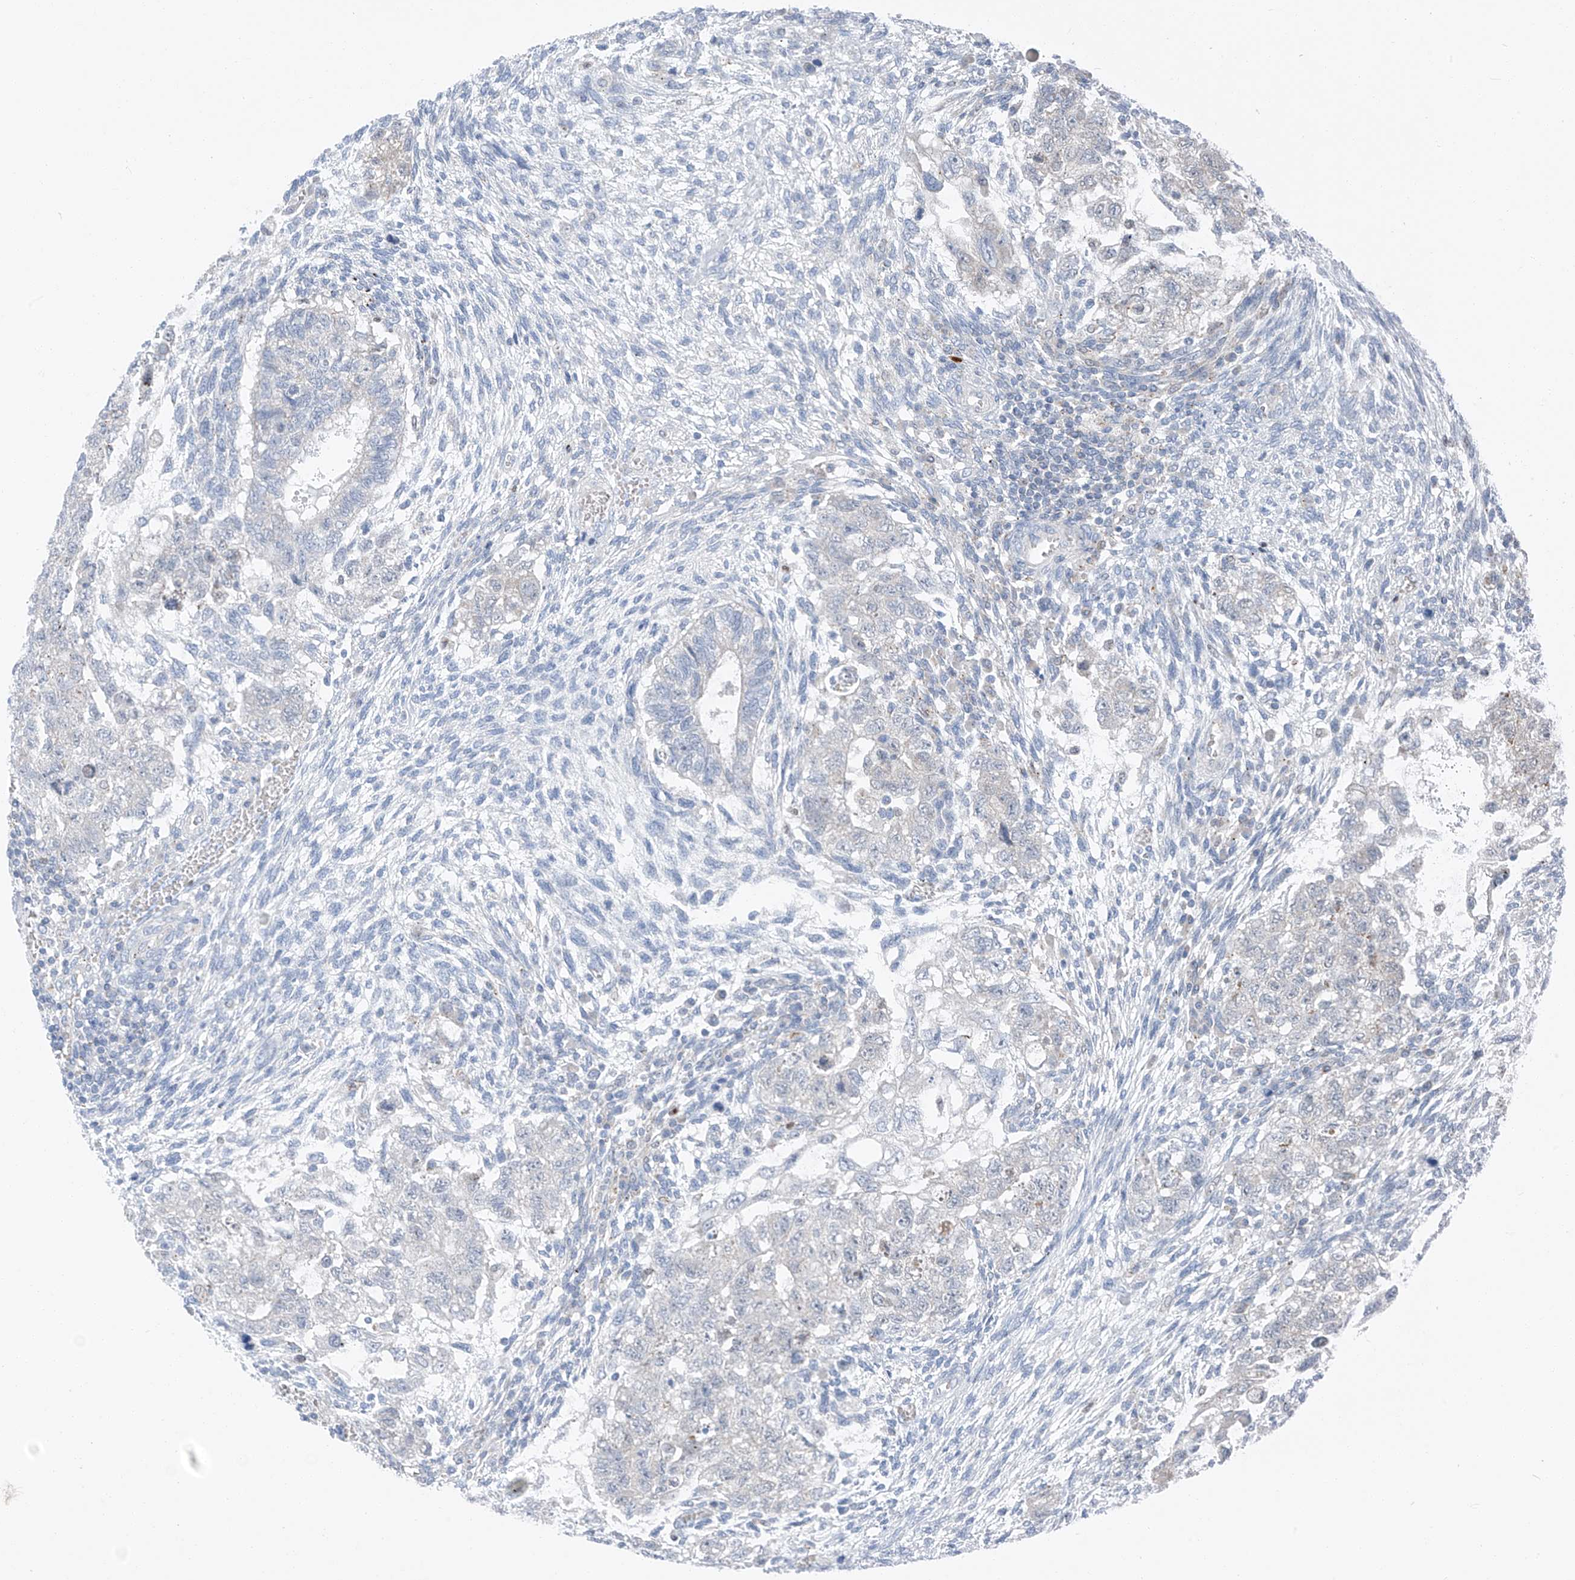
{"staining": {"intensity": "negative", "quantity": "none", "location": "none"}, "tissue": "testis cancer", "cell_type": "Tumor cells", "image_type": "cancer", "snomed": [{"axis": "morphology", "description": "Carcinoma, Embryonal, NOS"}, {"axis": "topography", "description": "Testis"}], "caption": "Photomicrograph shows no protein expression in tumor cells of testis embryonal carcinoma tissue. (Immunohistochemistry (ihc), brightfield microscopy, high magnification).", "gene": "CHMP2B", "patient": {"sex": "male", "age": 37}}